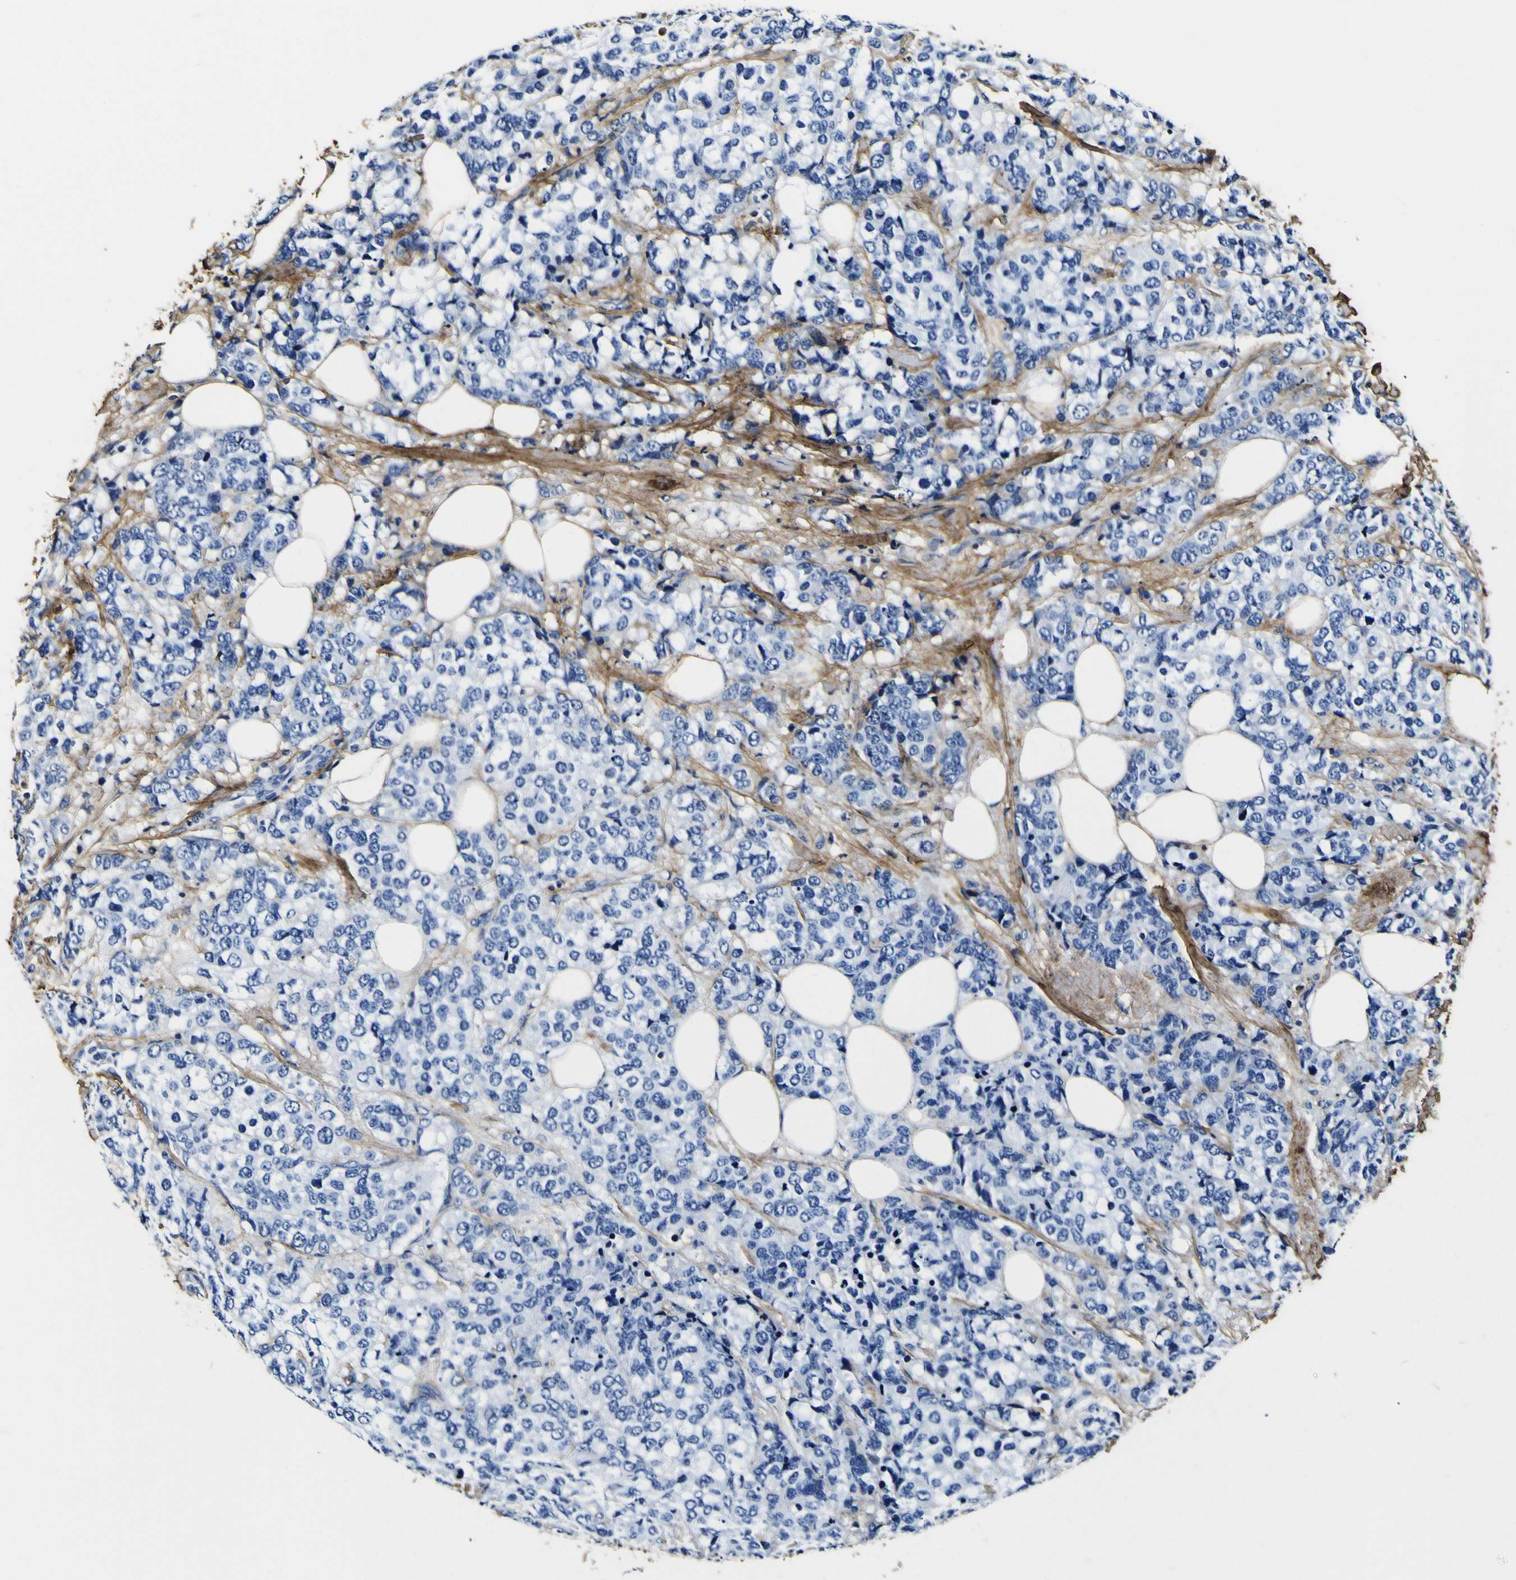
{"staining": {"intensity": "negative", "quantity": "none", "location": "none"}, "tissue": "breast cancer", "cell_type": "Tumor cells", "image_type": "cancer", "snomed": [{"axis": "morphology", "description": "Lobular carcinoma"}, {"axis": "topography", "description": "Breast"}], "caption": "DAB (3,3'-diaminobenzidine) immunohistochemical staining of human breast lobular carcinoma shows no significant staining in tumor cells. Brightfield microscopy of IHC stained with DAB (3,3'-diaminobenzidine) (brown) and hematoxylin (blue), captured at high magnification.", "gene": "POSTN", "patient": {"sex": "female", "age": 59}}